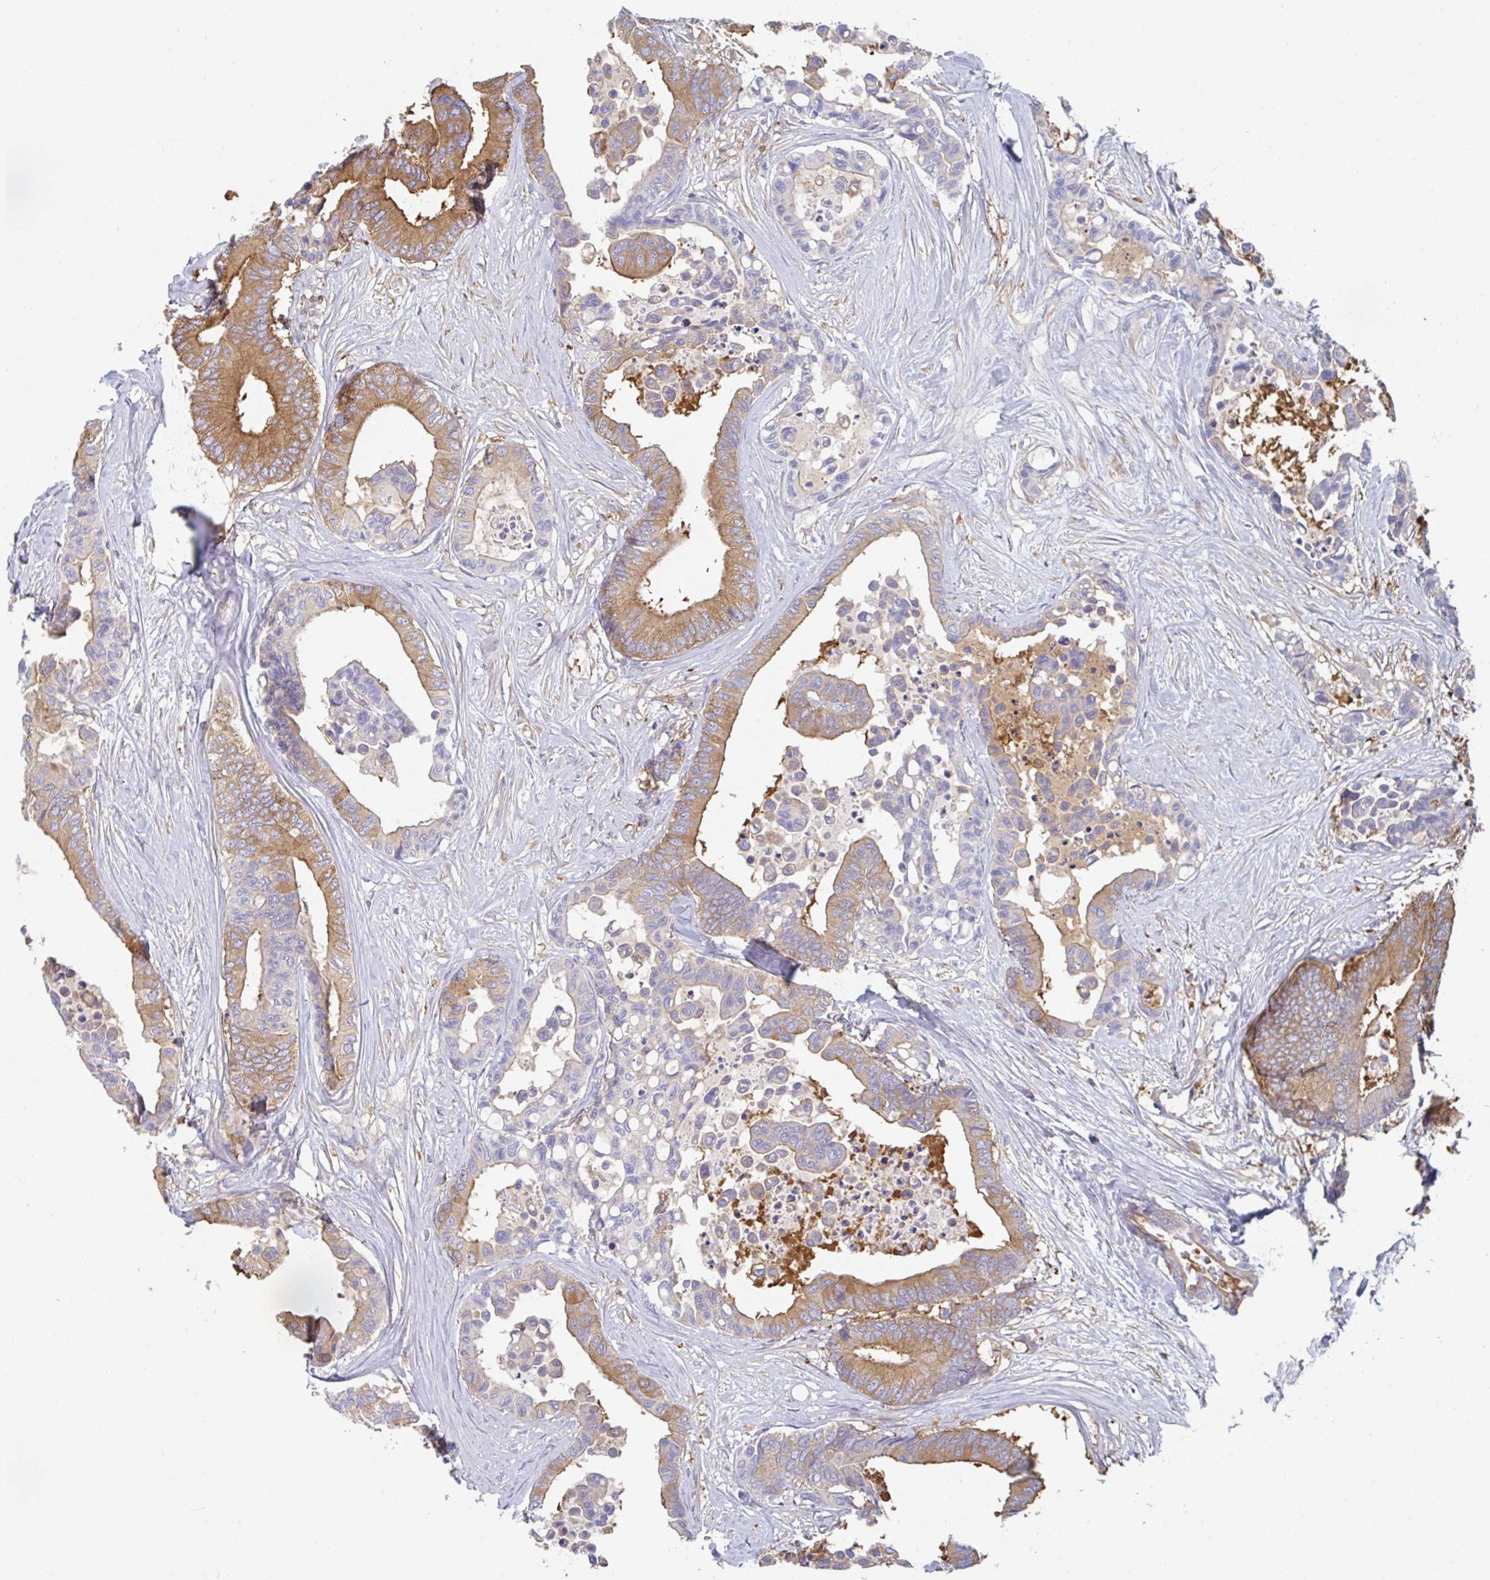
{"staining": {"intensity": "moderate", "quantity": "25%-75%", "location": "cytoplasmic/membranous"}, "tissue": "colorectal cancer", "cell_type": "Tumor cells", "image_type": "cancer", "snomed": [{"axis": "morphology", "description": "Normal tissue, NOS"}, {"axis": "morphology", "description": "Adenocarcinoma, NOS"}, {"axis": "topography", "description": "Colon"}], "caption": "Immunohistochemical staining of human adenocarcinoma (colorectal) demonstrates moderate cytoplasmic/membranous protein expression in about 25%-75% of tumor cells.", "gene": "AMPD2", "patient": {"sex": "male", "age": 82}}